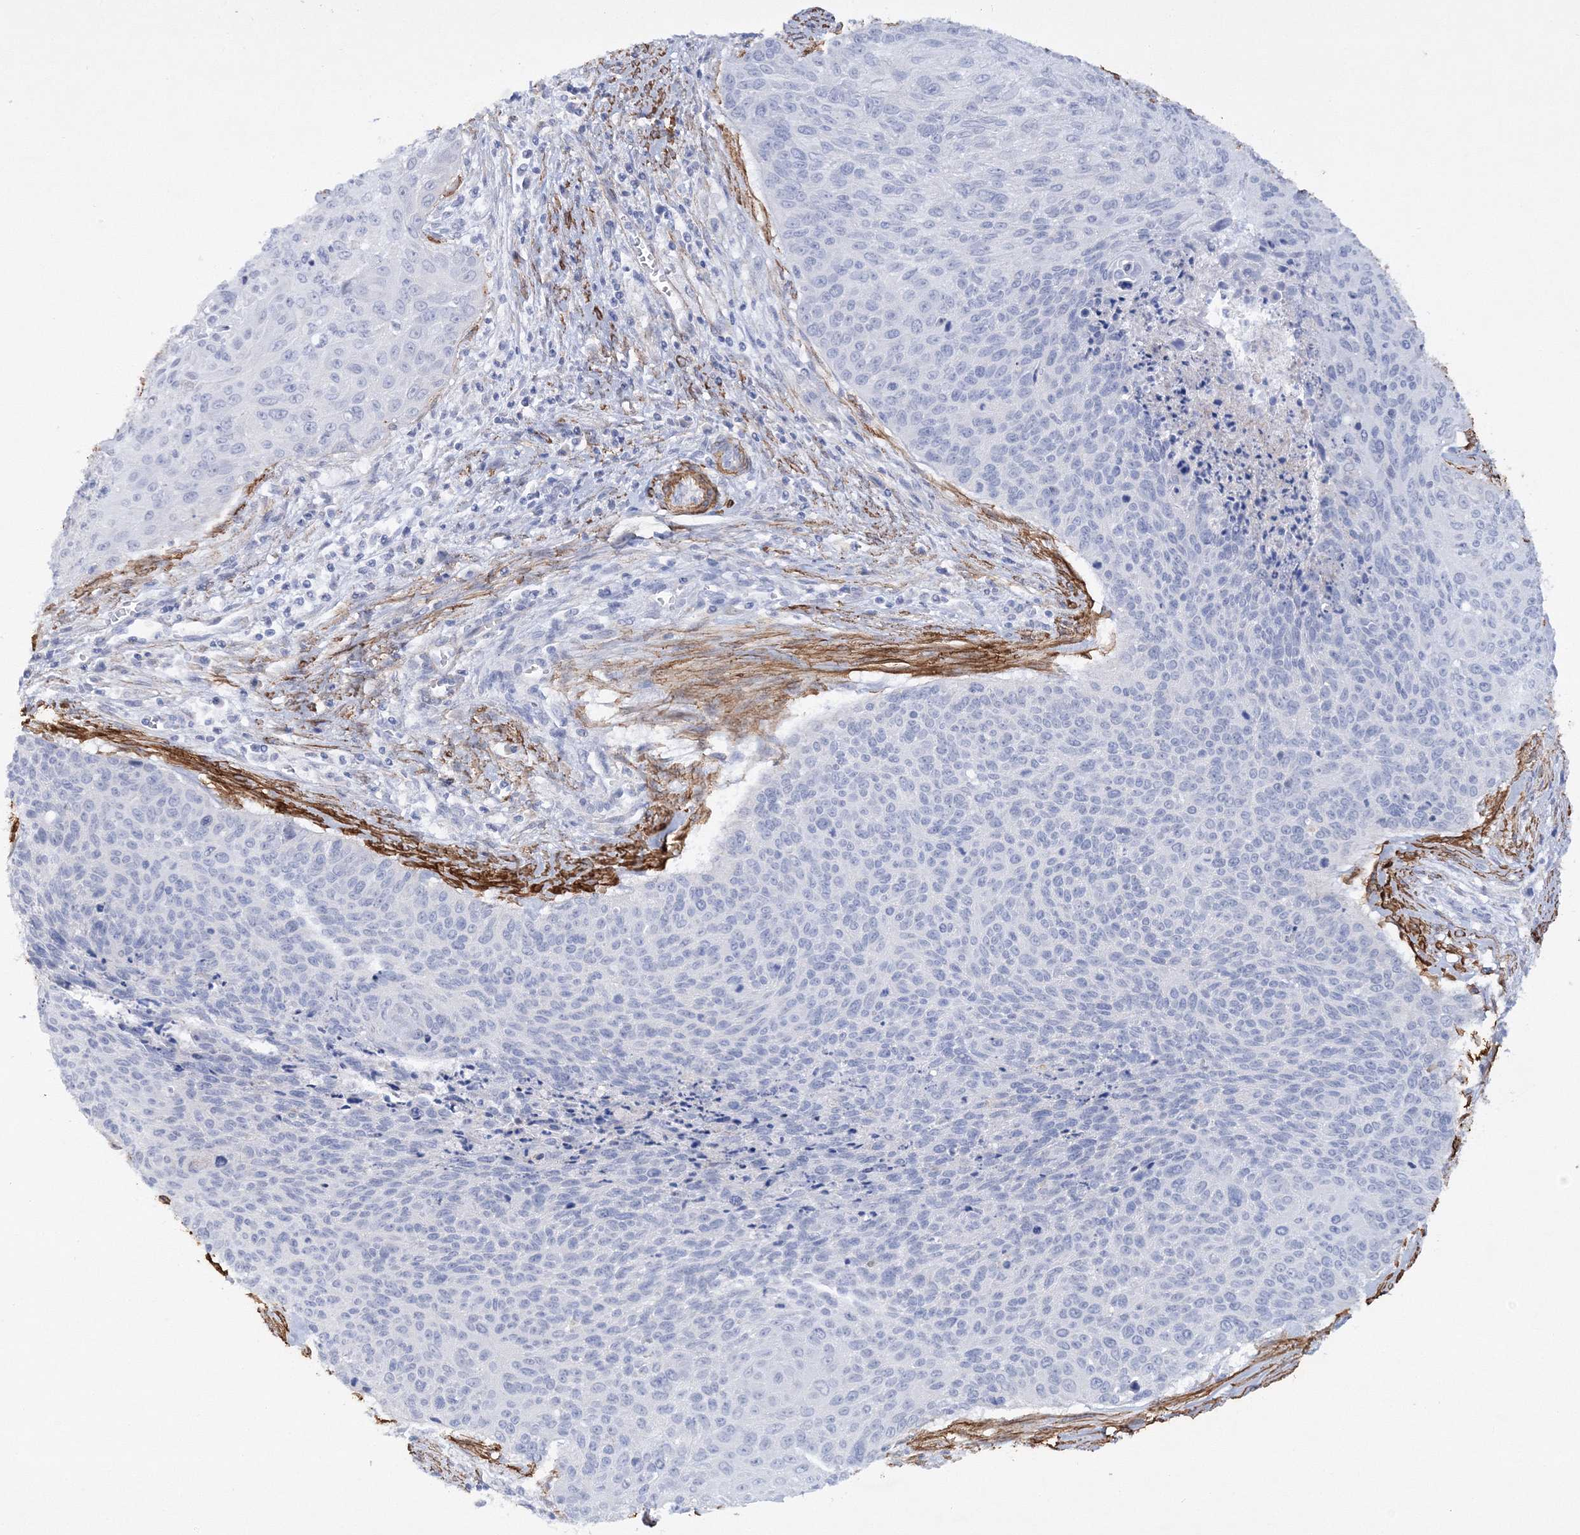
{"staining": {"intensity": "negative", "quantity": "none", "location": "none"}, "tissue": "cervical cancer", "cell_type": "Tumor cells", "image_type": "cancer", "snomed": [{"axis": "morphology", "description": "Squamous cell carcinoma, NOS"}, {"axis": "topography", "description": "Cervix"}], "caption": "A high-resolution histopathology image shows immunohistochemistry (IHC) staining of cervical squamous cell carcinoma, which displays no significant expression in tumor cells. The staining is performed using DAB brown chromogen with nuclei counter-stained in using hematoxylin.", "gene": "RTN2", "patient": {"sex": "female", "age": 55}}